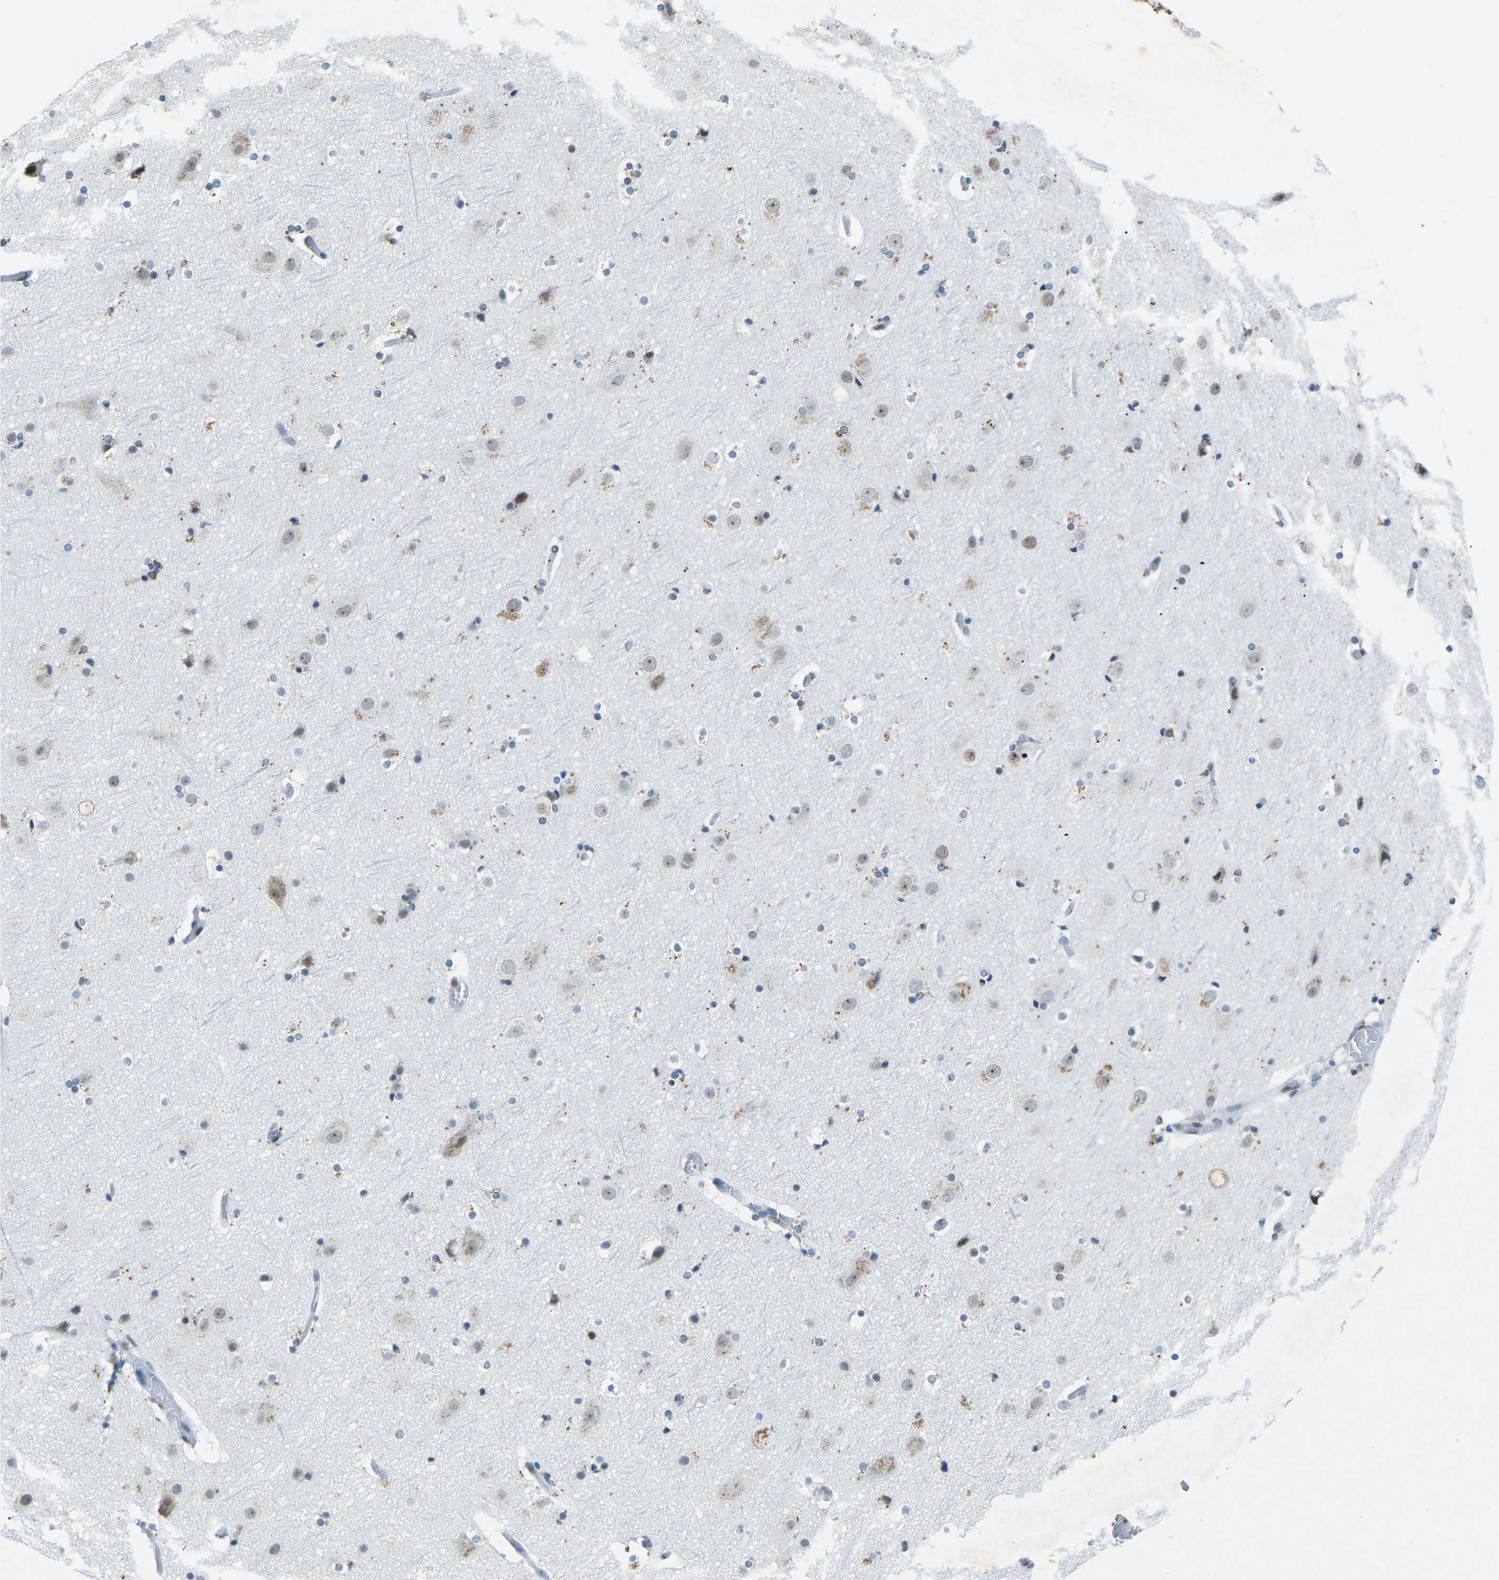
{"staining": {"intensity": "negative", "quantity": "none", "location": "none"}, "tissue": "cerebral cortex", "cell_type": "Endothelial cells", "image_type": "normal", "snomed": [{"axis": "morphology", "description": "Normal tissue, NOS"}, {"axis": "topography", "description": "Cerebral cortex"}], "caption": "The micrograph demonstrates no staining of endothelial cells in unremarkable cerebral cortex.", "gene": "RB1", "patient": {"sex": "male", "age": 57}}